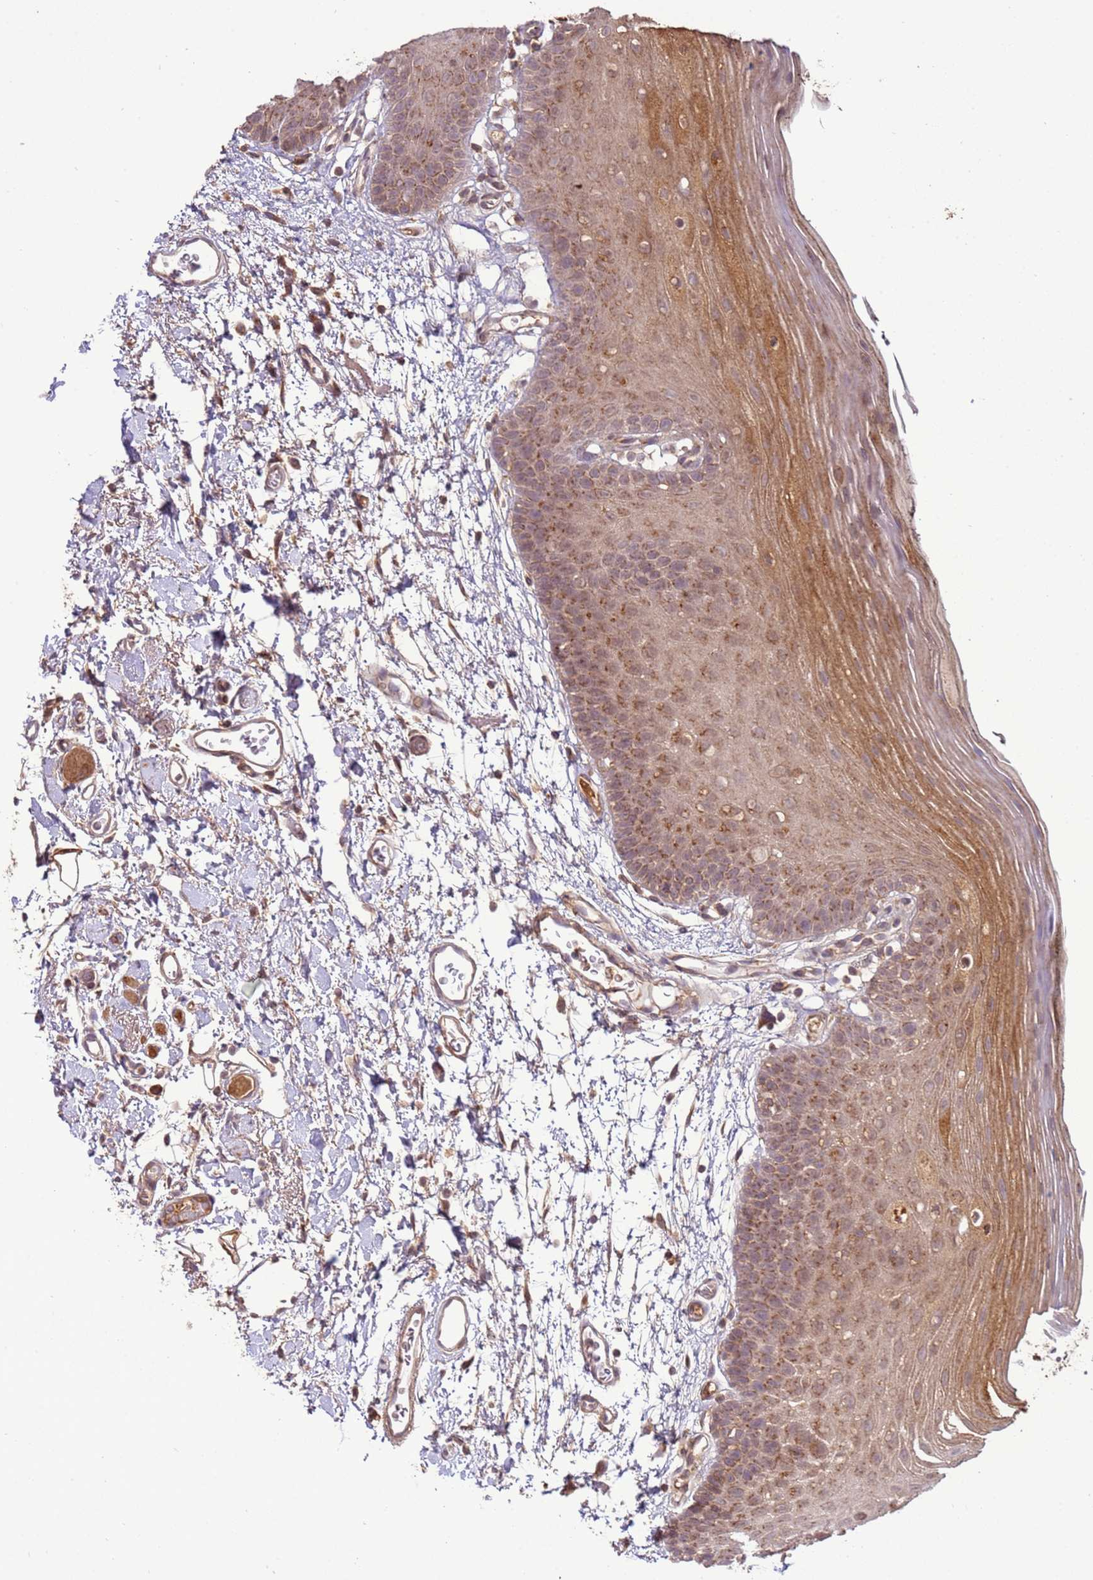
{"staining": {"intensity": "moderate", "quantity": ">75%", "location": "cytoplasmic/membranous,nuclear"}, "tissue": "oral mucosa", "cell_type": "Squamous epithelial cells", "image_type": "normal", "snomed": [{"axis": "morphology", "description": "Normal tissue, NOS"}, {"axis": "topography", "description": "Oral tissue"}, {"axis": "topography", "description": "Tounge, NOS"}], "caption": "This is a photomicrograph of immunohistochemistry (IHC) staining of normal oral mucosa, which shows moderate expression in the cytoplasmic/membranous,nuclear of squamous epithelial cells.", "gene": "ZNF624", "patient": {"sex": "female", "age": 81}}